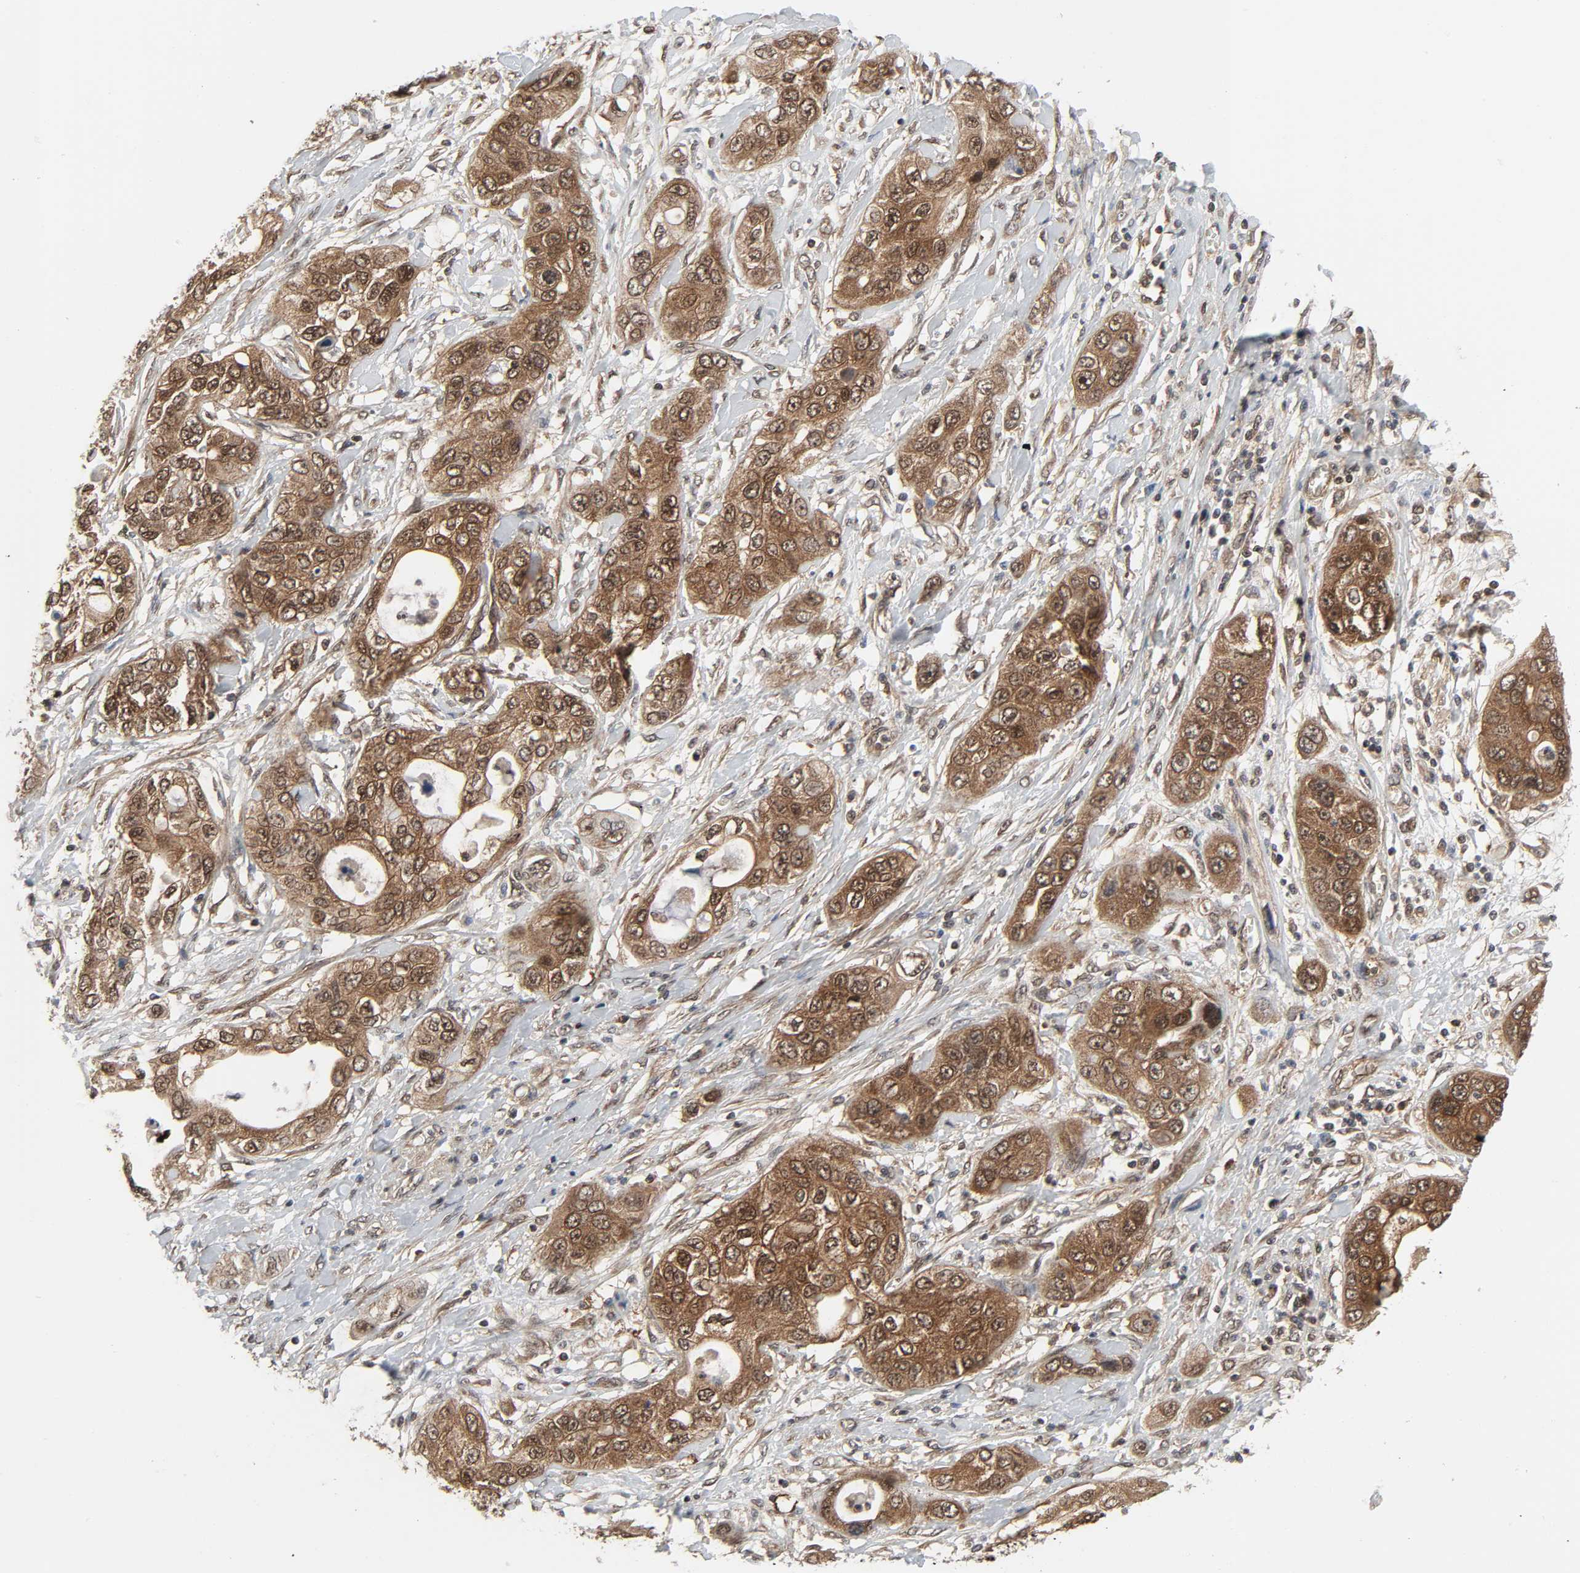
{"staining": {"intensity": "moderate", "quantity": ">75%", "location": "cytoplasmic/membranous,nuclear"}, "tissue": "pancreatic cancer", "cell_type": "Tumor cells", "image_type": "cancer", "snomed": [{"axis": "morphology", "description": "Adenocarcinoma, NOS"}, {"axis": "topography", "description": "Pancreas"}], "caption": "This photomicrograph reveals pancreatic cancer (adenocarcinoma) stained with immunohistochemistry to label a protein in brown. The cytoplasmic/membranous and nuclear of tumor cells show moderate positivity for the protein. Nuclei are counter-stained blue.", "gene": "GSK3A", "patient": {"sex": "female", "age": 70}}